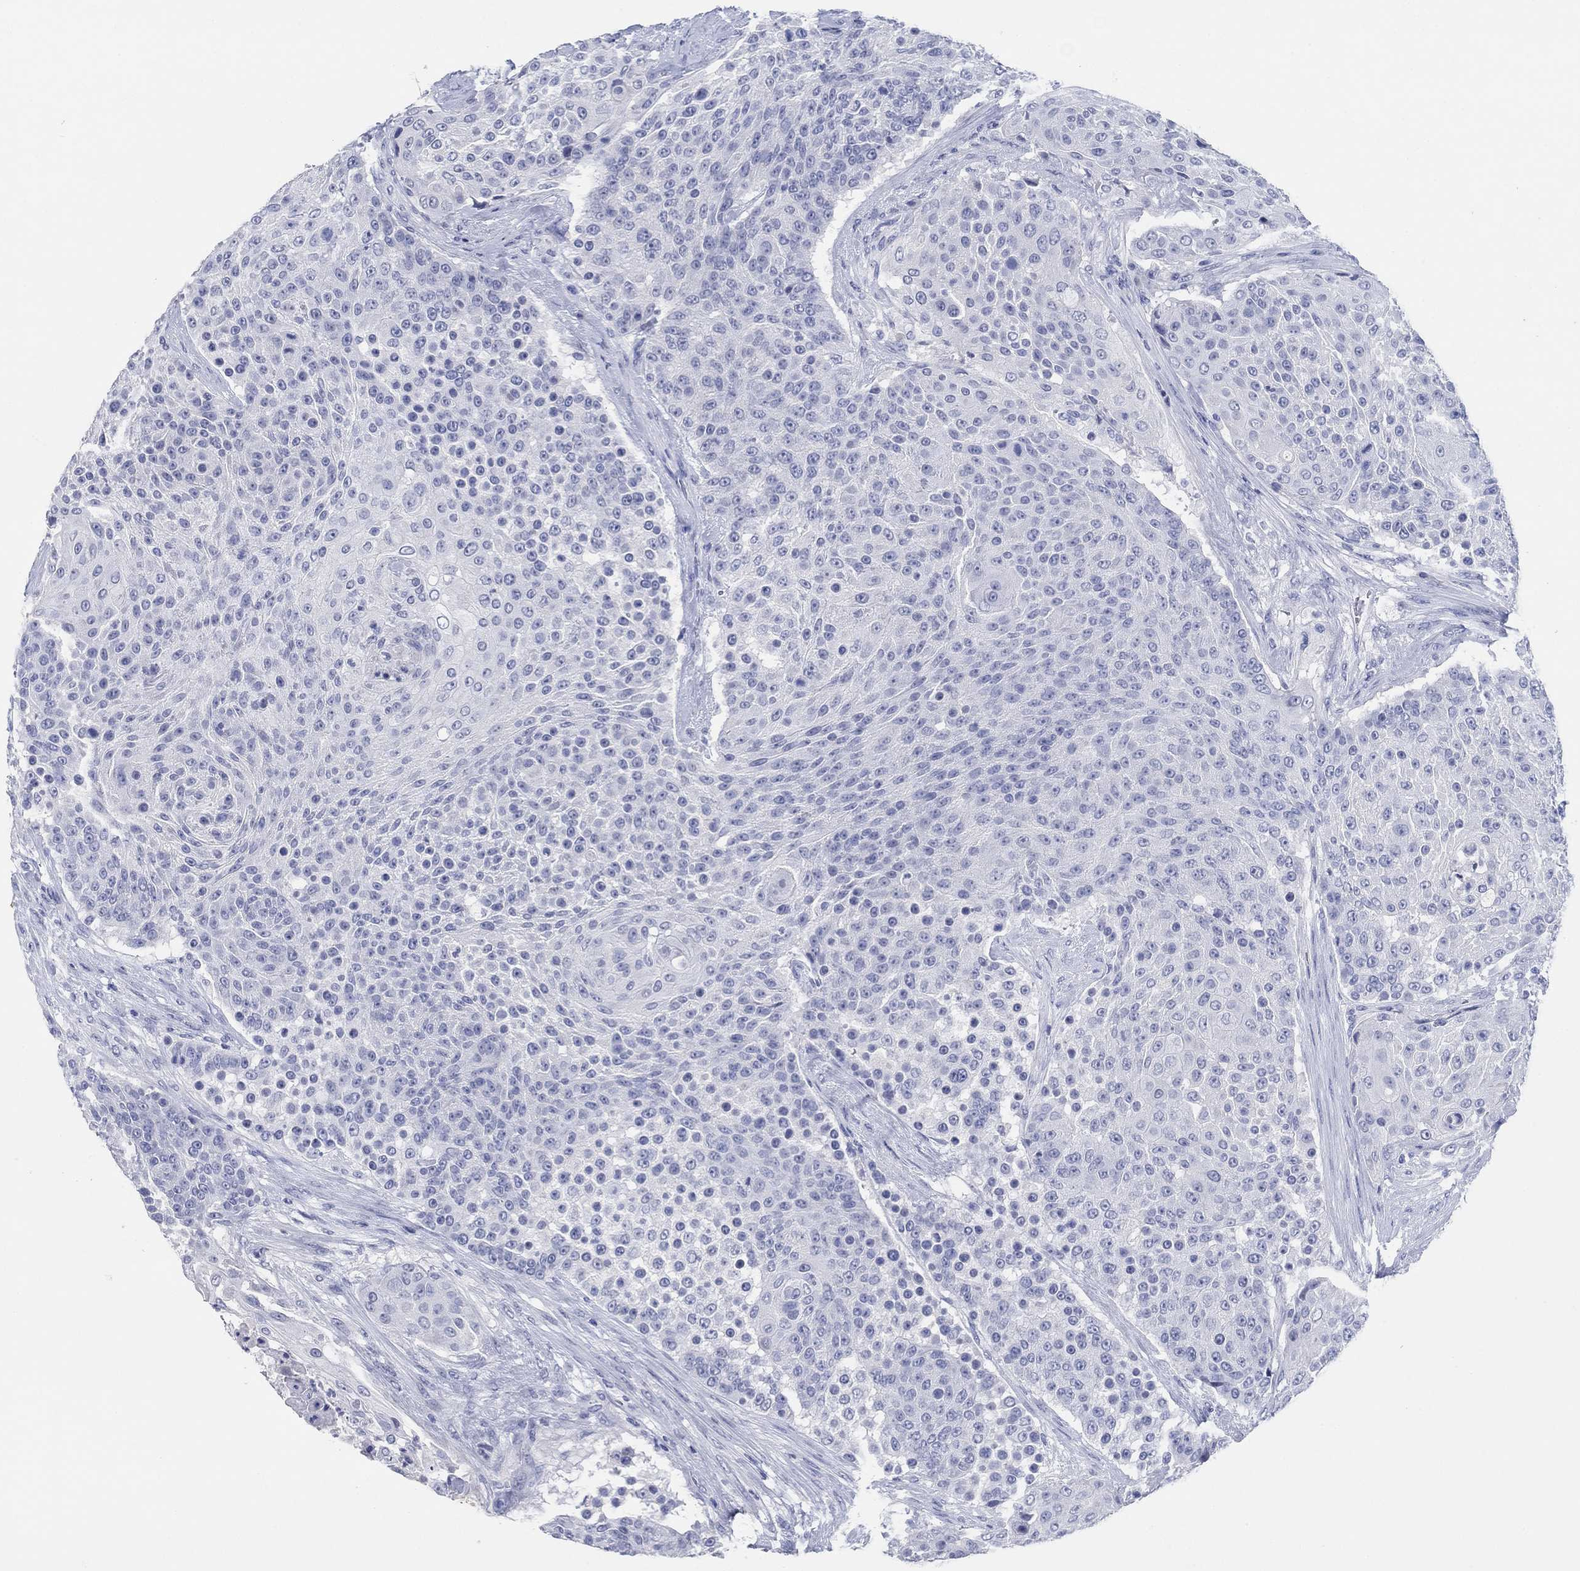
{"staining": {"intensity": "negative", "quantity": "none", "location": "none"}, "tissue": "urothelial cancer", "cell_type": "Tumor cells", "image_type": "cancer", "snomed": [{"axis": "morphology", "description": "Urothelial carcinoma, High grade"}, {"axis": "topography", "description": "Urinary bladder"}], "caption": "A histopathology image of urothelial cancer stained for a protein exhibits no brown staining in tumor cells. The staining is performed using DAB (3,3'-diaminobenzidine) brown chromogen with nuclei counter-stained in using hematoxylin.", "gene": "POU5F1", "patient": {"sex": "female", "age": 63}}